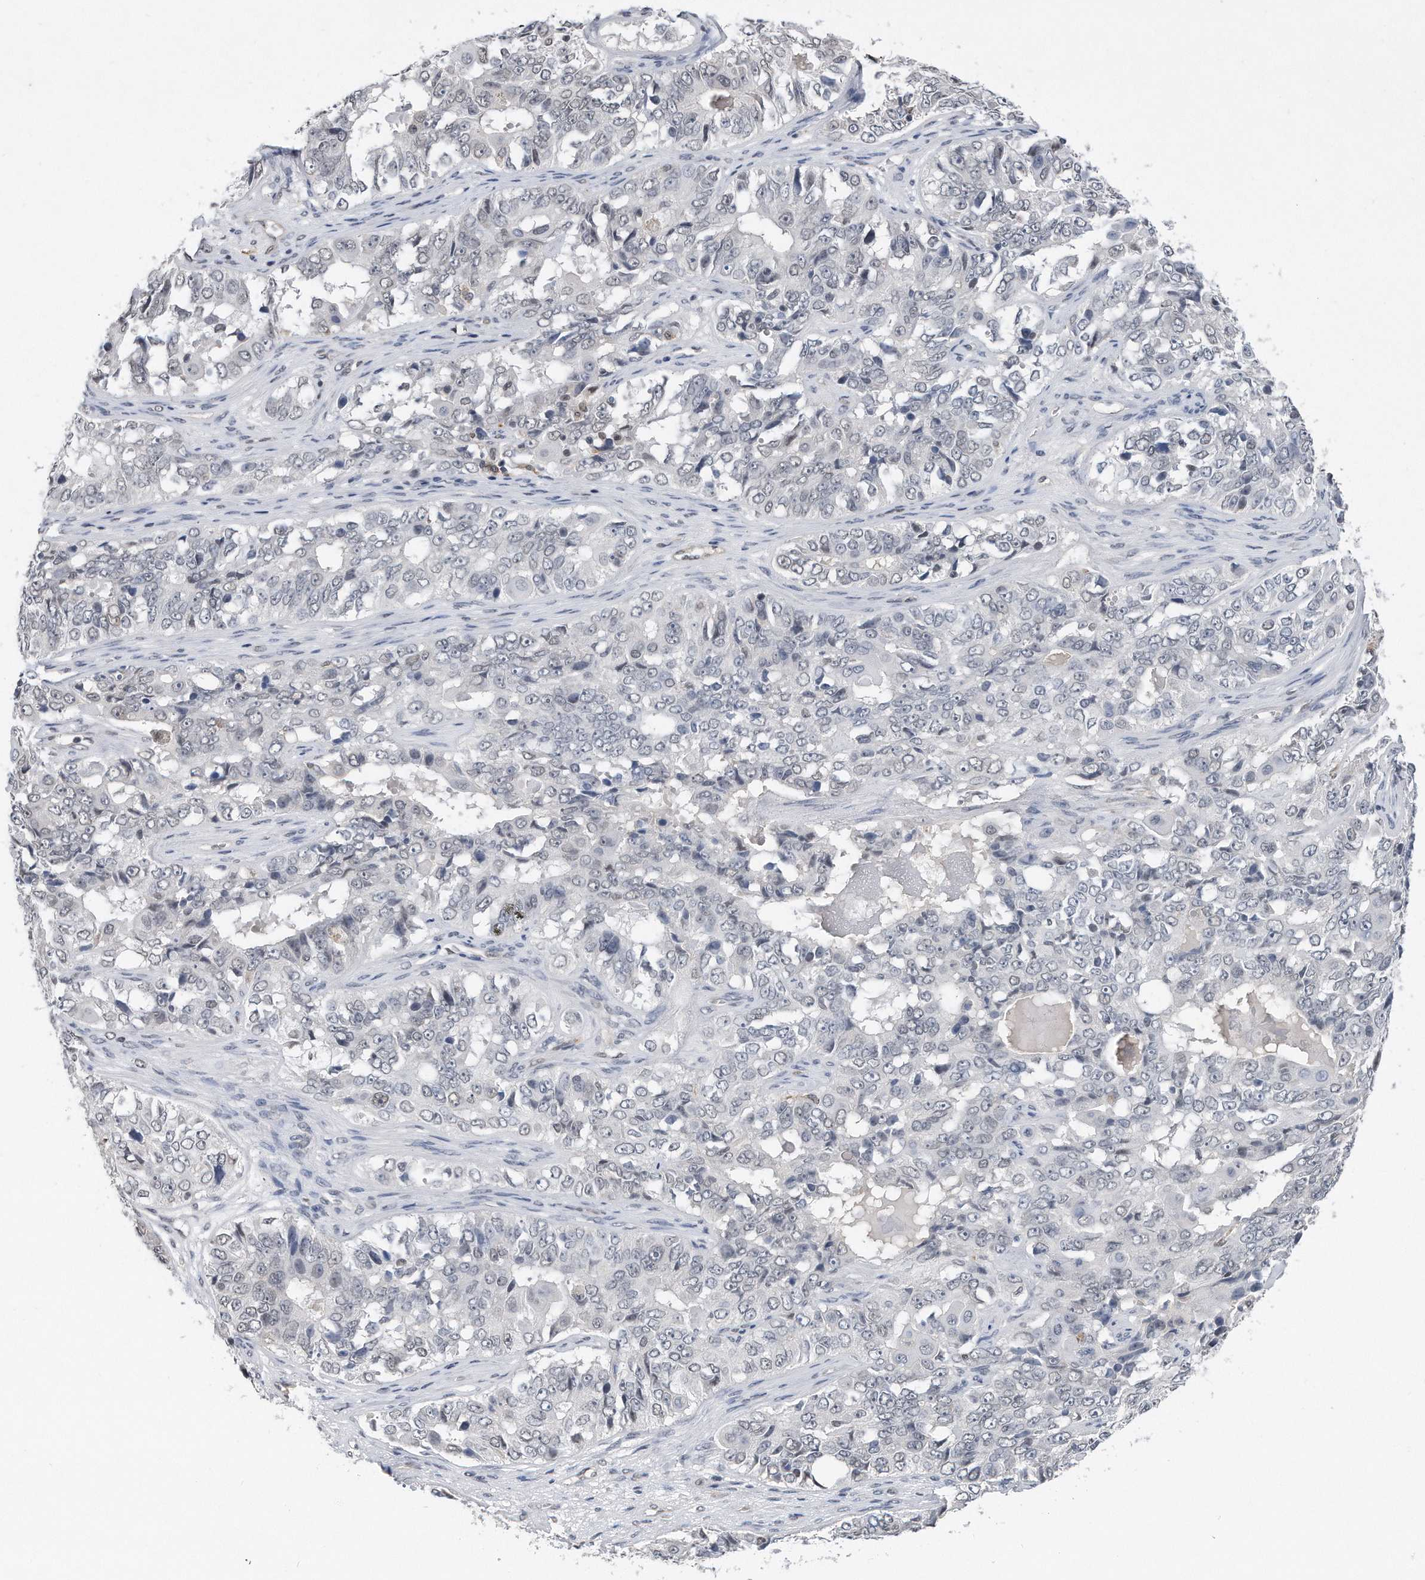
{"staining": {"intensity": "negative", "quantity": "none", "location": "none"}, "tissue": "ovarian cancer", "cell_type": "Tumor cells", "image_type": "cancer", "snomed": [{"axis": "morphology", "description": "Carcinoma, endometroid"}, {"axis": "topography", "description": "Ovary"}], "caption": "This is a photomicrograph of IHC staining of ovarian cancer (endometroid carcinoma), which shows no expression in tumor cells.", "gene": "TP53INP1", "patient": {"sex": "female", "age": 51}}